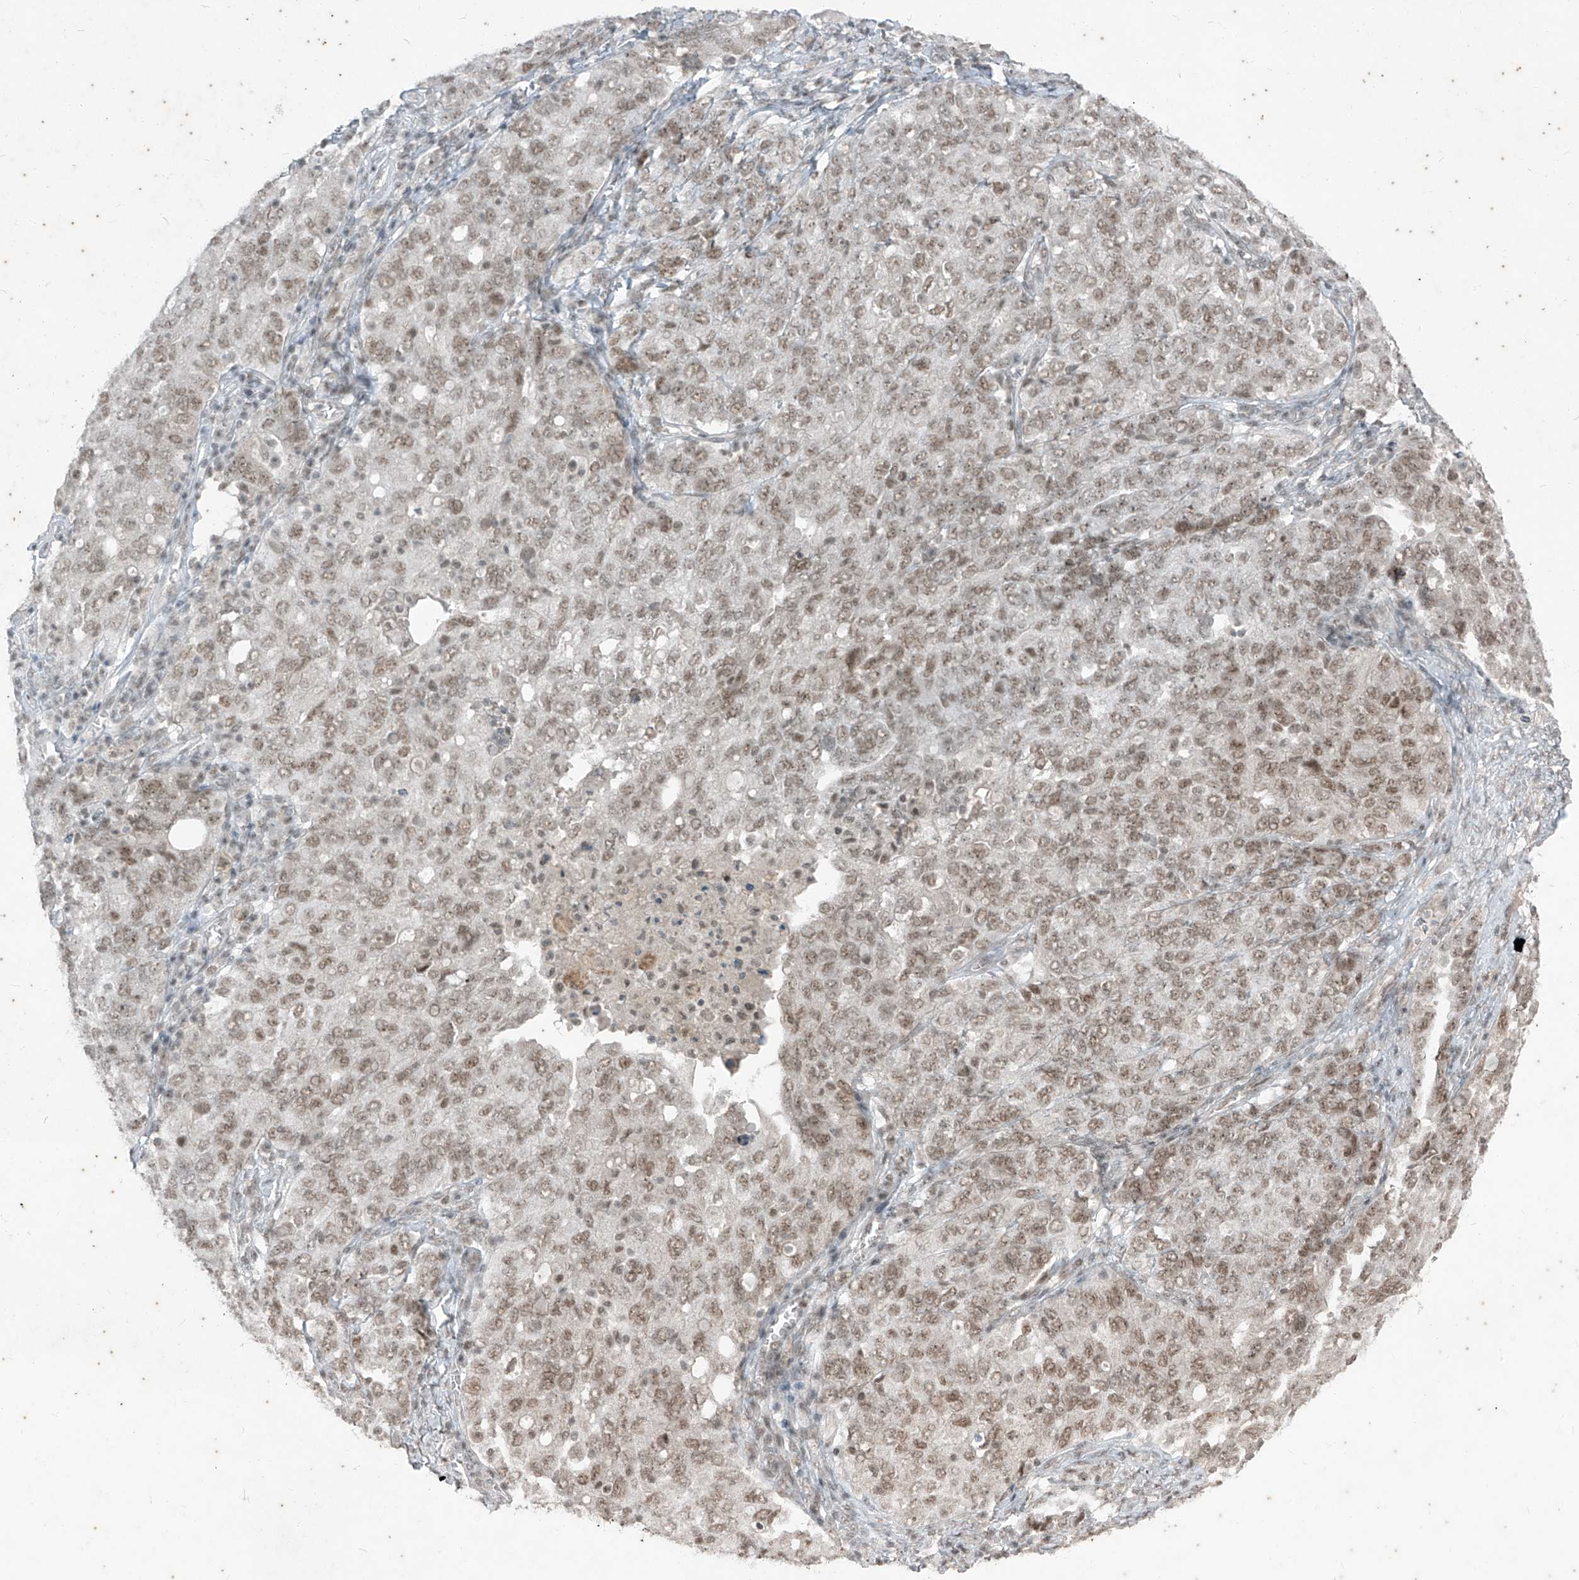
{"staining": {"intensity": "weak", "quantity": ">75%", "location": "nuclear"}, "tissue": "ovarian cancer", "cell_type": "Tumor cells", "image_type": "cancer", "snomed": [{"axis": "morphology", "description": "Carcinoma, endometroid"}, {"axis": "topography", "description": "Ovary"}], "caption": "The photomicrograph shows staining of ovarian cancer, revealing weak nuclear protein positivity (brown color) within tumor cells.", "gene": "ZNF354B", "patient": {"sex": "female", "age": 62}}